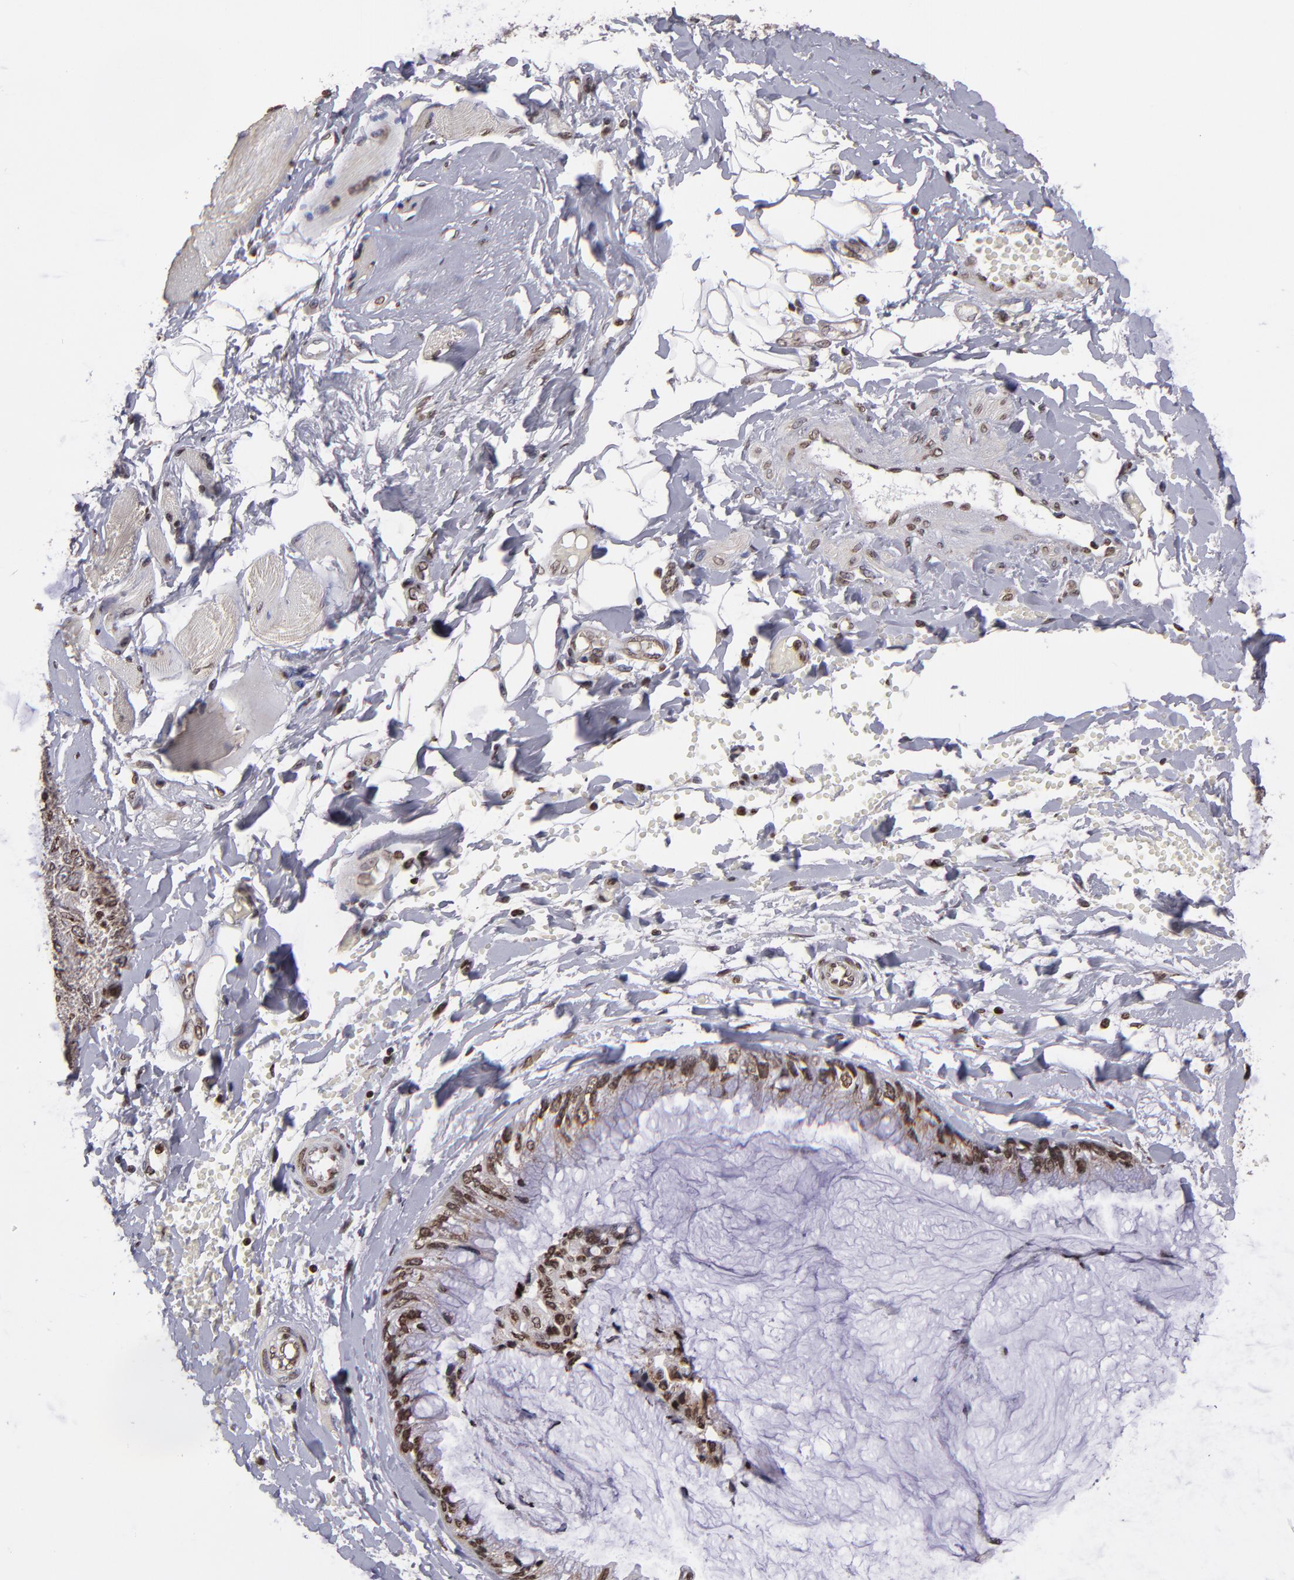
{"staining": {"intensity": "moderate", "quantity": ">75%", "location": "cytoplasmic/membranous,nuclear"}, "tissue": "ovarian cancer", "cell_type": "Tumor cells", "image_type": "cancer", "snomed": [{"axis": "morphology", "description": "Cystadenocarcinoma, mucinous, NOS"}, {"axis": "topography", "description": "Ovary"}], "caption": "Ovarian cancer tissue demonstrates moderate cytoplasmic/membranous and nuclear expression in about >75% of tumor cells, visualized by immunohistochemistry.", "gene": "CSDC2", "patient": {"sex": "female", "age": 39}}